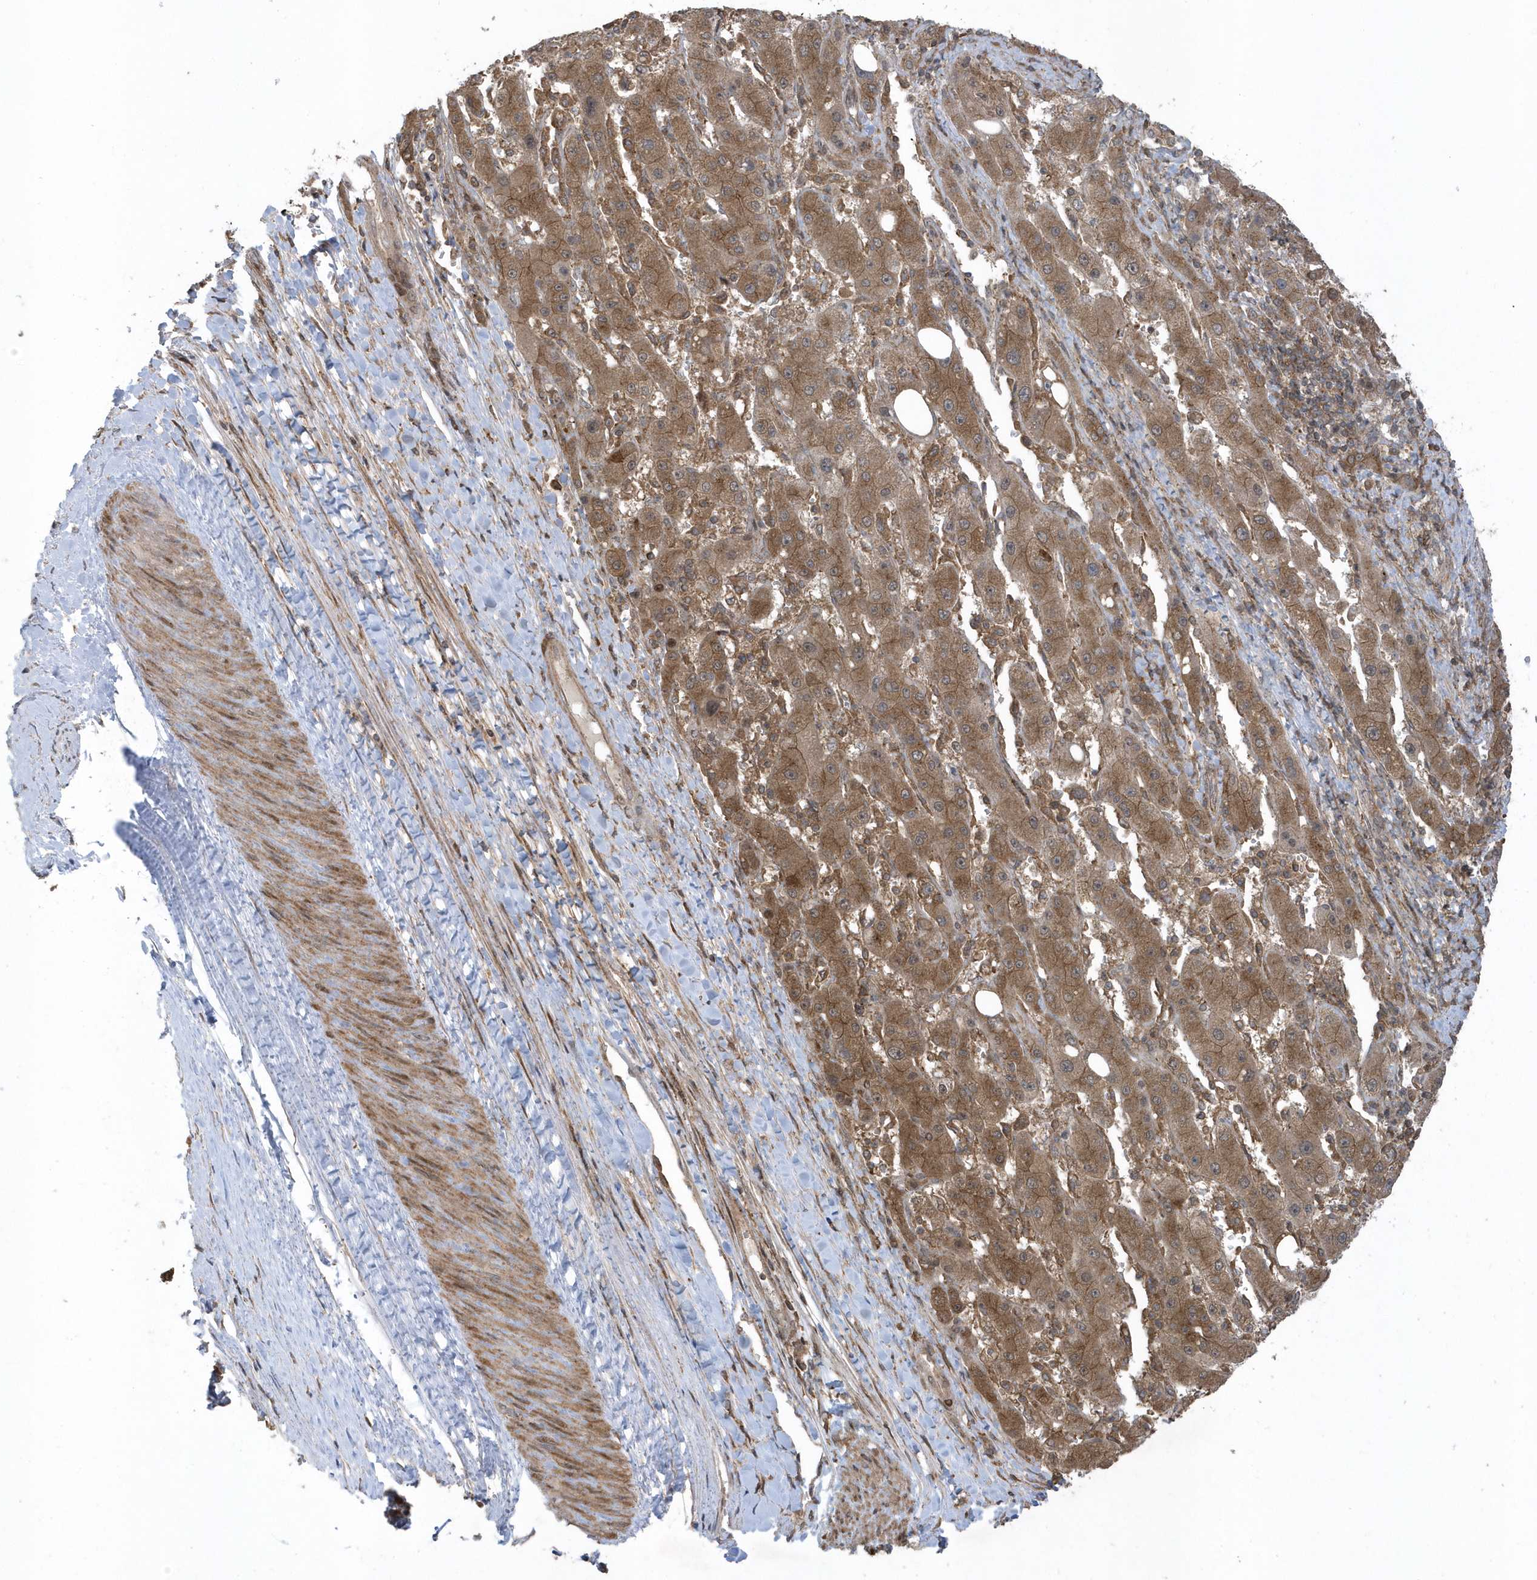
{"staining": {"intensity": "moderate", "quantity": ">75%", "location": "cytoplasmic/membranous"}, "tissue": "liver cancer", "cell_type": "Tumor cells", "image_type": "cancer", "snomed": [{"axis": "morphology", "description": "Carcinoma, Hepatocellular, NOS"}, {"axis": "topography", "description": "Liver"}], "caption": "Approximately >75% of tumor cells in liver cancer reveal moderate cytoplasmic/membranous protein staining as visualized by brown immunohistochemical staining.", "gene": "STAMBP", "patient": {"sex": "female", "age": 73}}